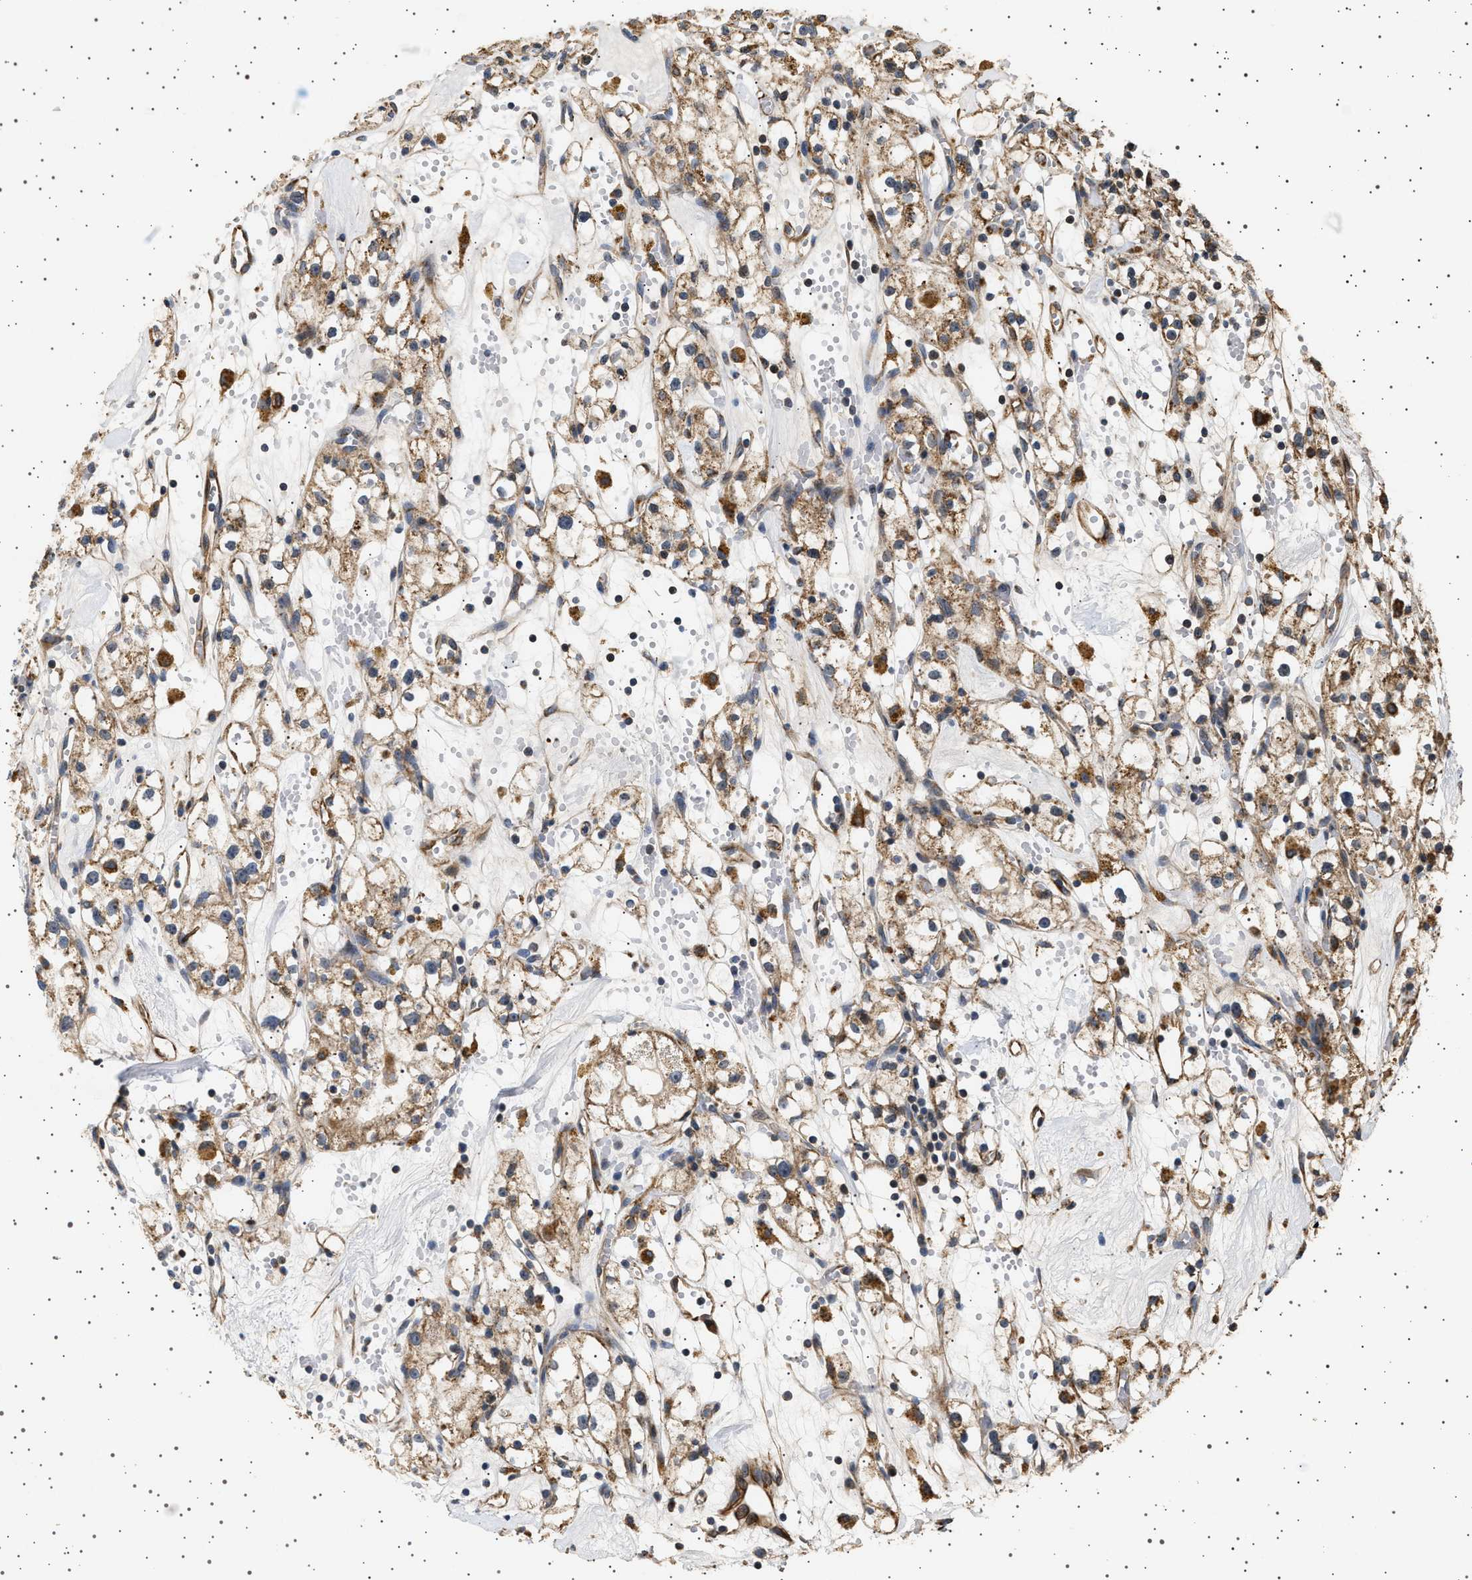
{"staining": {"intensity": "moderate", "quantity": ">75%", "location": "cytoplasmic/membranous"}, "tissue": "renal cancer", "cell_type": "Tumor cells", "image_type": "cancer", "snomed": [{"axis": "morphology", "description": "Adenocarcinoma, NOS"}, {"axis": "topography", "description": "Kidney"}], "caption": "A brown stain highlights moderate cytoplasmic/membranous positivity of a protein in renal adenocarcinoma tumor cells. The staining was performed using DAB (3,3'-diaminobenzidine), with brown indicating positive protein expression. Nuclei are stained blue with hematoxylin.", "gene": "TRUB2", "patient": {"sex": "male", "age": 56}}